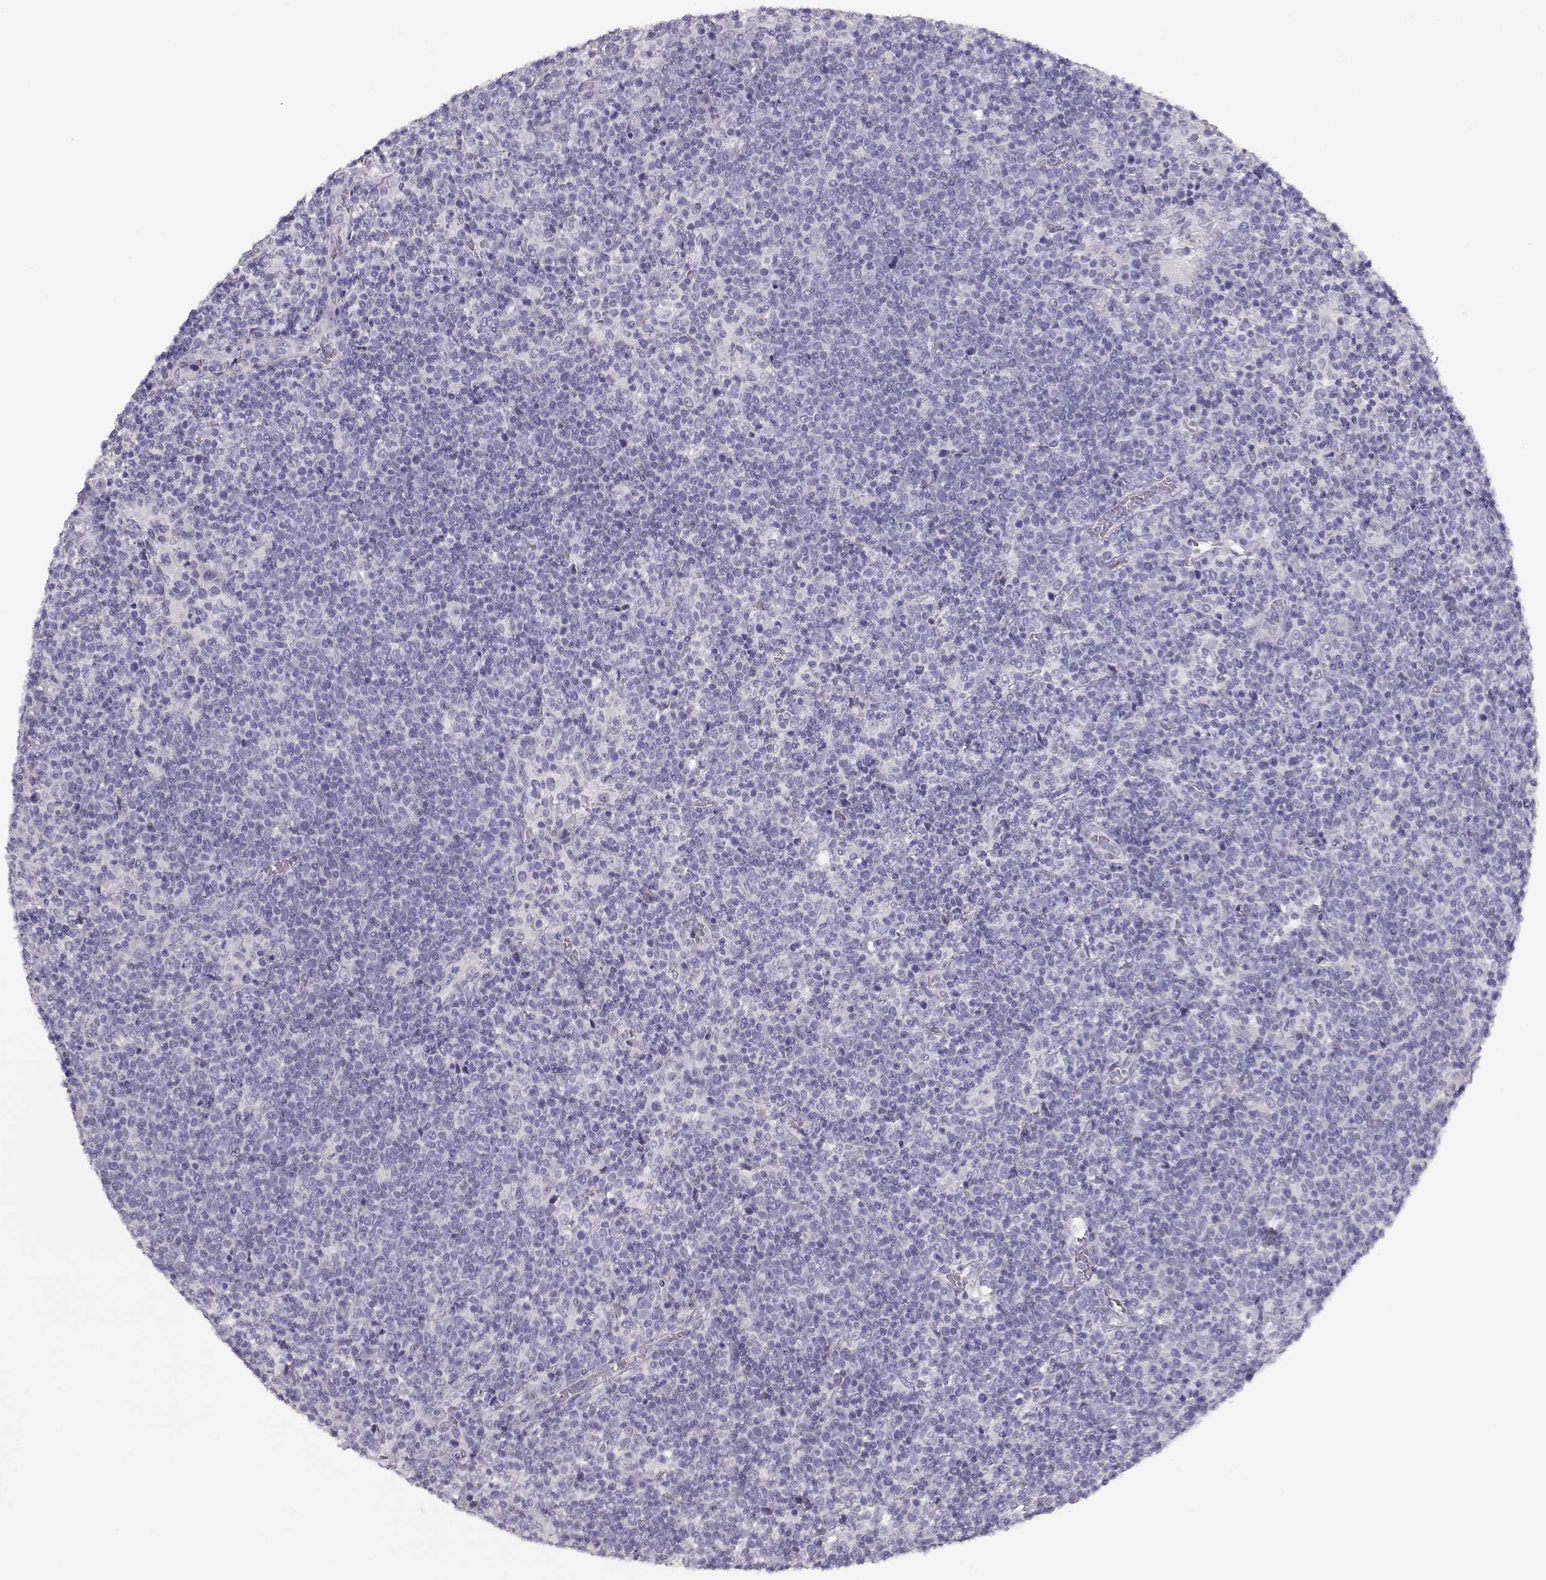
{"staining": {"intensity": "negative", "quantity": "none", "location": "none"}, "tissue": "lymphoma", "cell_type": "Tumor cells", "image_type": "cancer", "snomed": [{"axis": "morphology", "description": "Malignant lymphoma, non-Hodgkin's type, High grade"}, {"axis": "topography", "description": "Lymph node"}], "caption": "The micrograph exhibits no significant staining in tumor cells of lymphoma.", "gene": "SLITRK3", "patient": {"sex": "male", "age": 61}}